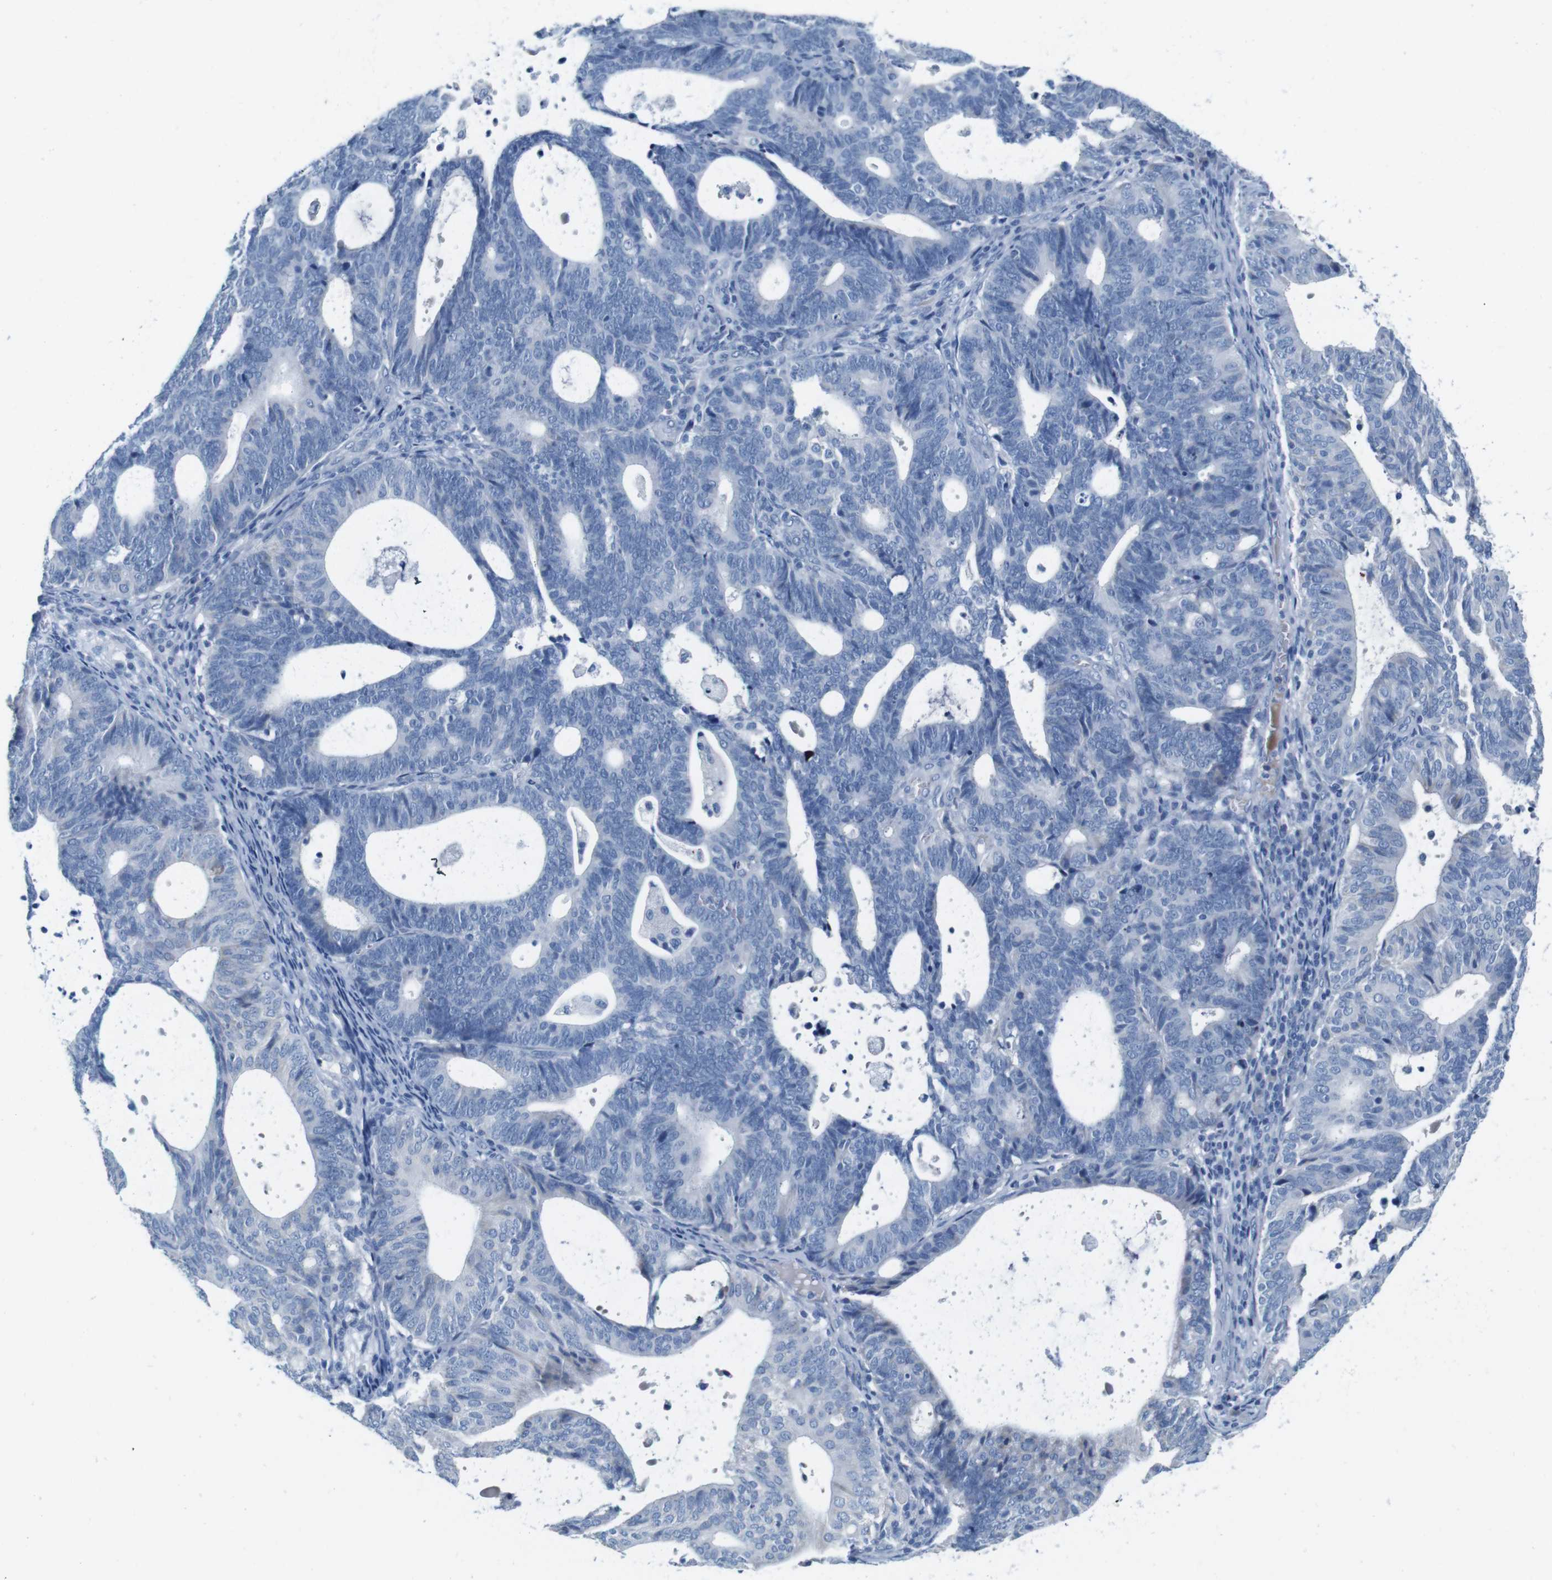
{"staining": {"intensity": "negative", "quantity": "none", "location": "none"}, "tissue": "endometrial cancer", "cell_type": "Tumor cells", "image_type": "cancer", "snomed": [{"axis": "morphology", "description": "Adenocarcinoma, NOS"}, {"axis": "topography", "description": "Uterus"}], "caption": "This is a histopathology image of immunohistochemistry staining of endometrial adenocarcinoma, which shows no expression in tumor cells.", "gene": "IGSF8", "patient": {"sex": "female", "age": 83}}